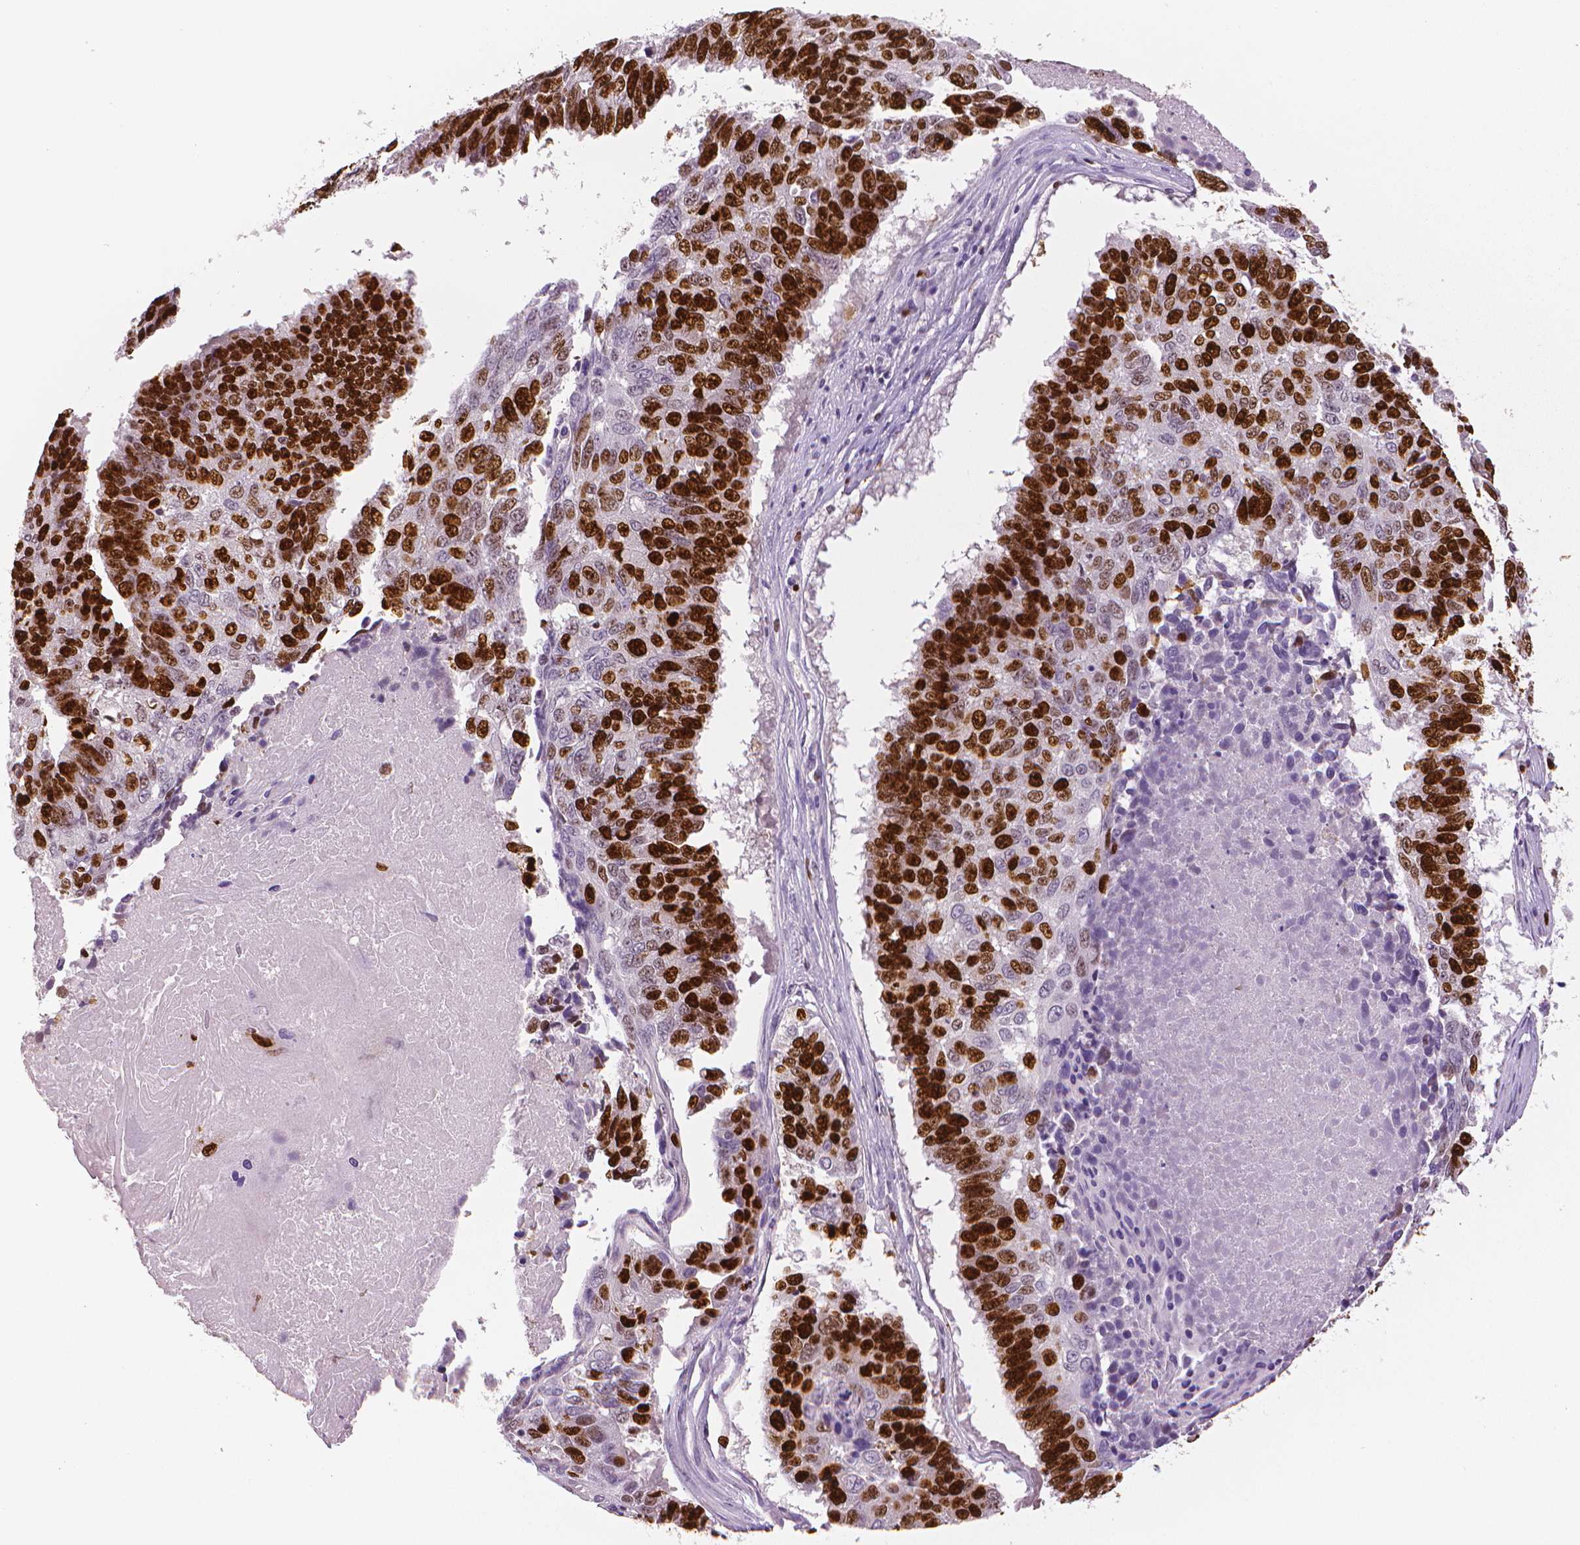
{"staining": {"intensity": "strong", "quantity": ">75%", "location": "nuclear"}, "tissue": "lung cancer", "cell_type": "Tumor cells", "image_type": "cancer", "snomed": [{"axis": "morphology", "description": "Squamous cell carcinoma, NOS"}, {"axis": "topography", "description": "Lung"}], "caption": "Protein staining of lung cancer (squamous cell carcinoma) tissue reveals strong nuclear expression in approximately >75% of tumor cells.", "gene": "MKI67", "patient": {"sex": "male", "age": 73}}